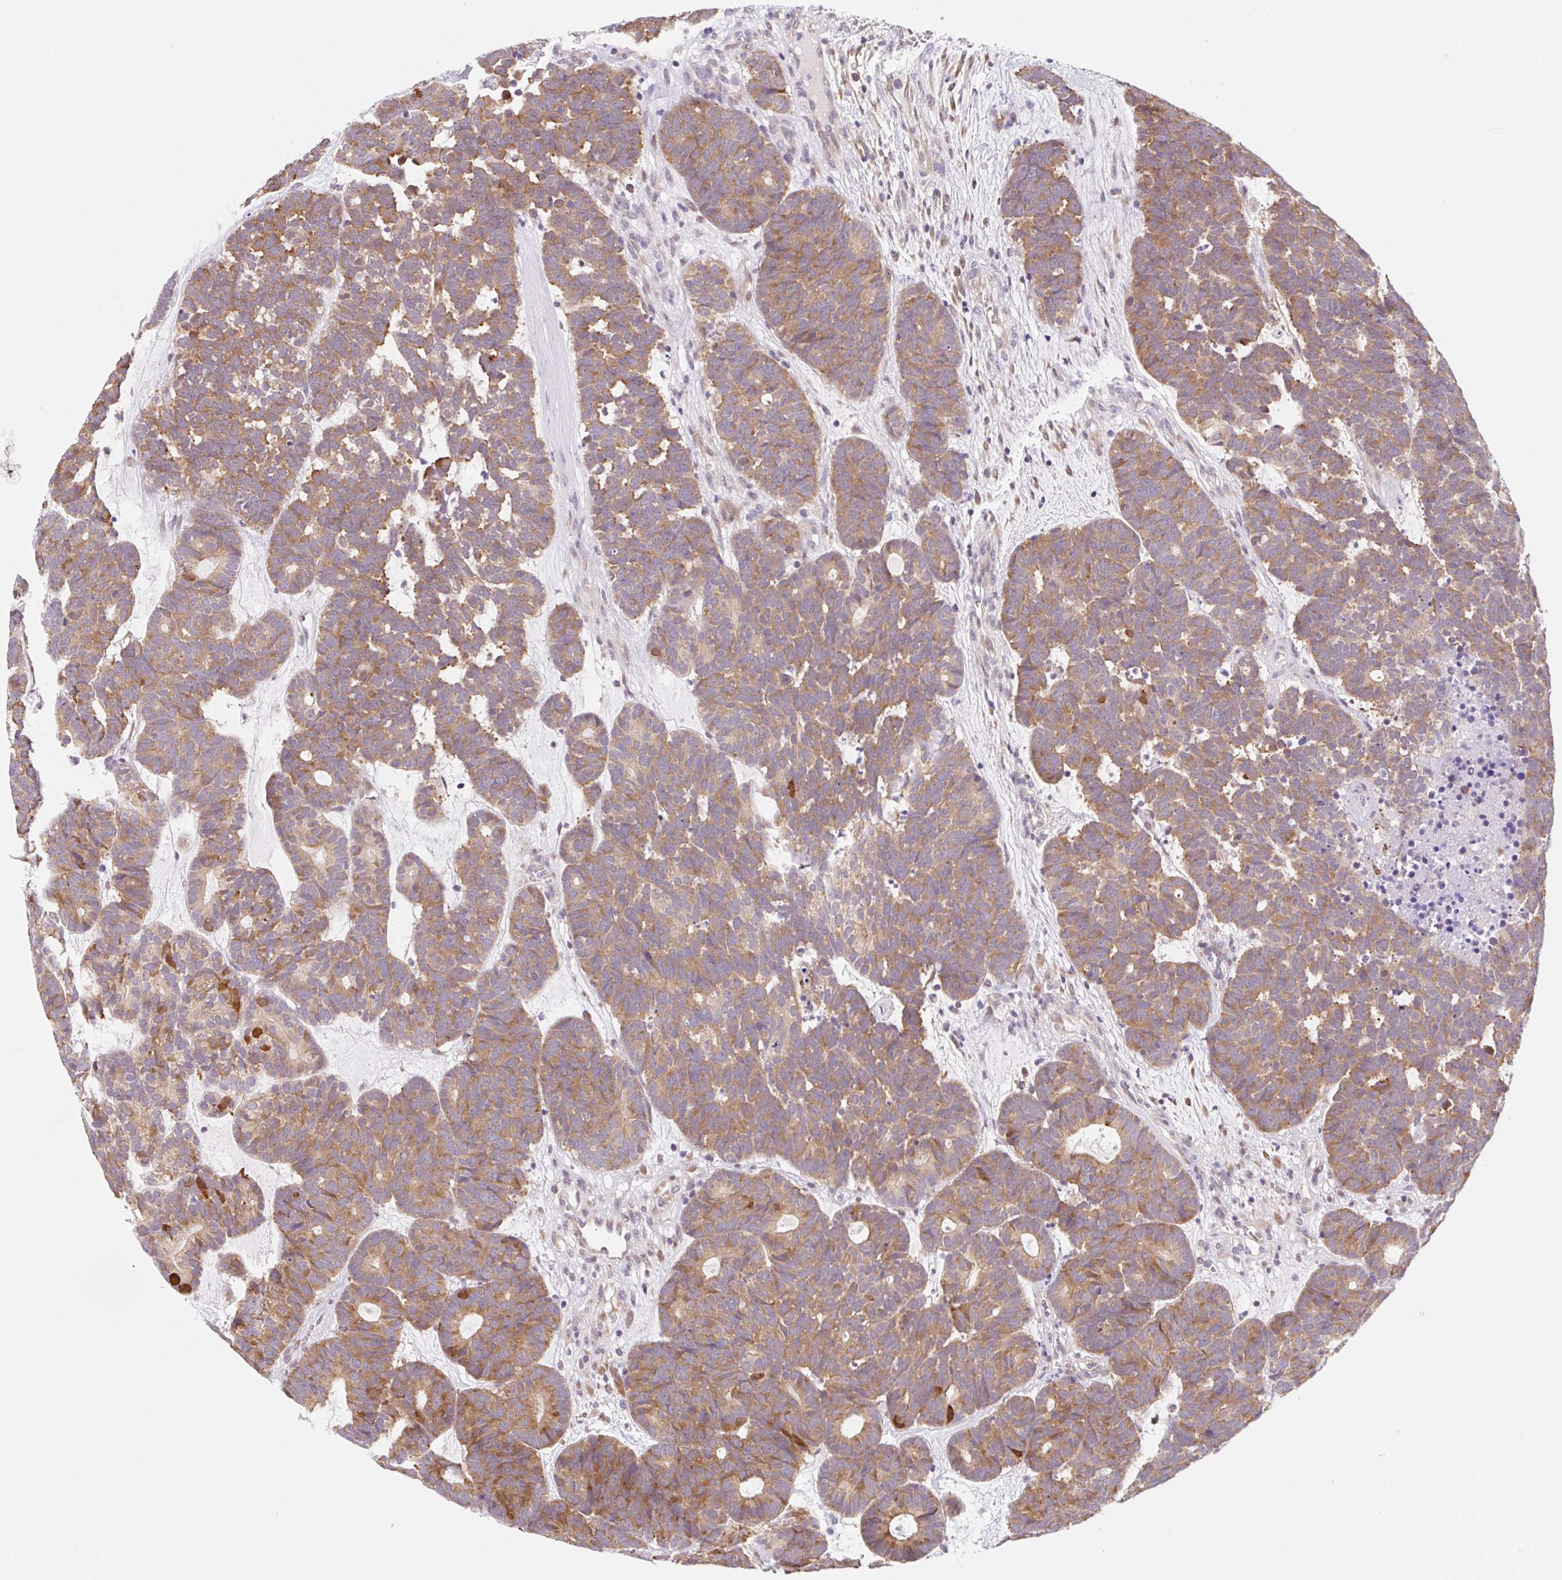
{"staining": {"intensity": "moderate", "quantity": ">75%", "location": "cytoplasmic/membranous"}, "tissue": "head and neck cancer", "cell_type": "Tumor cells", "image_type": "cancer", "snomed": [{"axis": "morphology", "description": "Adenocarcinoma, NOS"}, {"axis": "topography", "description": "Head-Neck"}], "caption": "A medium amount of moderate cytoplasmic/membranous positivity is identified in about >75% of tumor cells in head and neck cancer (adenocarcinoma) tissue.", "gene": "TBPL2", "patient": {"sex": "female", "age": 81}}